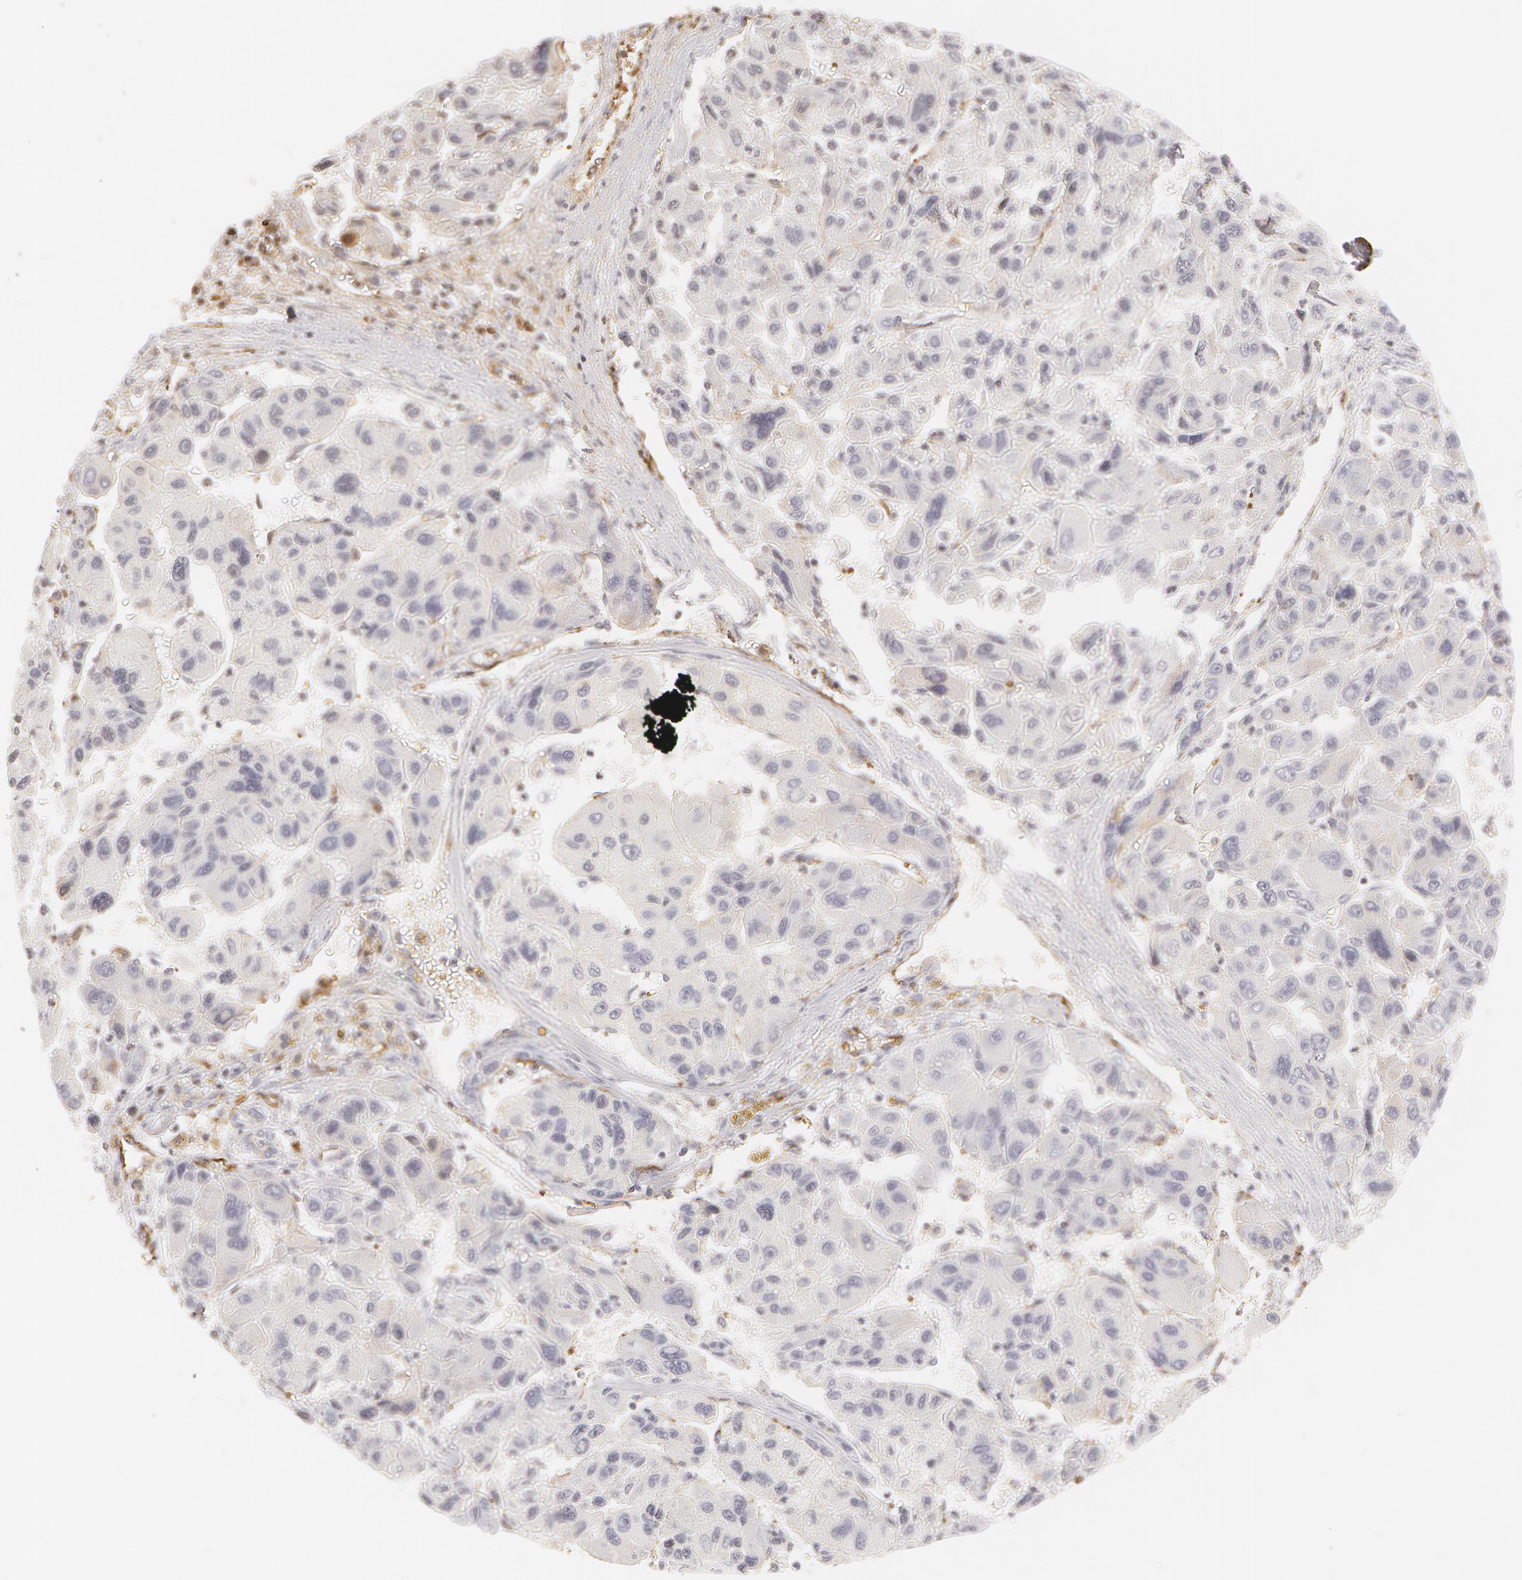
{"staining": {"intensity": "negative", "quantity": "none", "location": "none"}, "tissue": "liver cancer", "cell_type": "Tumor cells", "image_type": "cancer", "snomed": [{"axis": "morphology", "description": "Carcinoma, Hepatocellular, NOS"}, {"axis": "topography", "description": "Liver"}], "caption": "This image is of liver hepatocellular carcinoma stained with immunohistochemistry (IHC) to label a protein in brown with the nuclei are counter-stained blue. There is no staining in tumor cells. (DAB (3,3'-diaminobenzidine) immunohistochemistry, high magnification).", "gene": "VWF", "patient": {"sex": "male", "age": 64}}